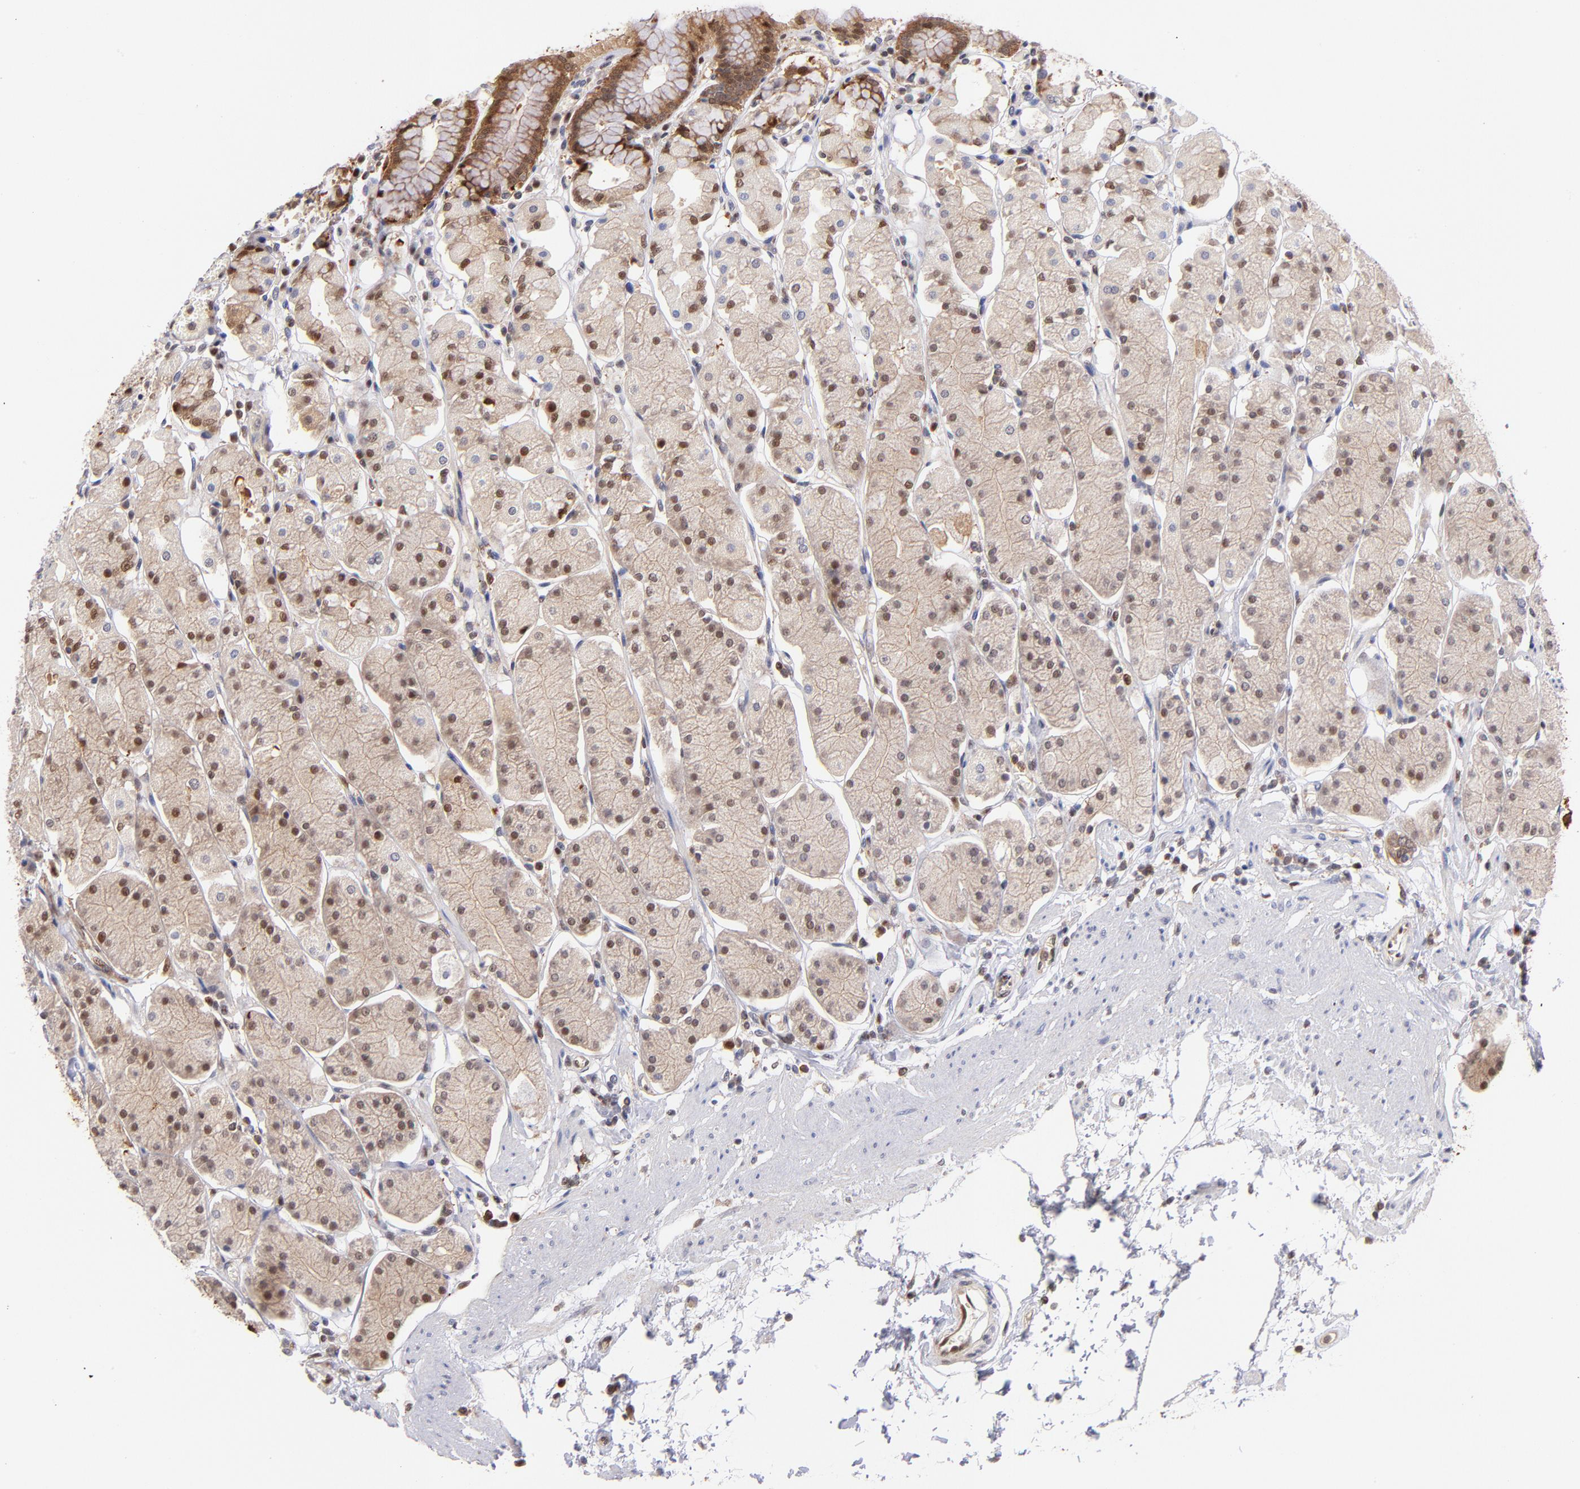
{"staining": {"intensity": "strong", "quantity": ">75%", "location": "cytoplasmic/membranous,nuclear"}, "tissue": "stomach", "cell_type": "Glandular cells", "image_type": "normal", "snomed": [{"axis": "morphology", "description": "Normal tissue, NOS"}, {"axis": "topography", "description": "Stomach, upper"}, {"axis": "topography", "description": "Stomach"}], "caption": "Immunohistochemical staining of unremarkable stomach displays strong cytoplasmic/membranous,nuclear protein staining in approximately >75% of glandular cells. Nuclei are stained in blue.", "gene": "YWHAB", "patient": {"sex": "male", "age": 76}}